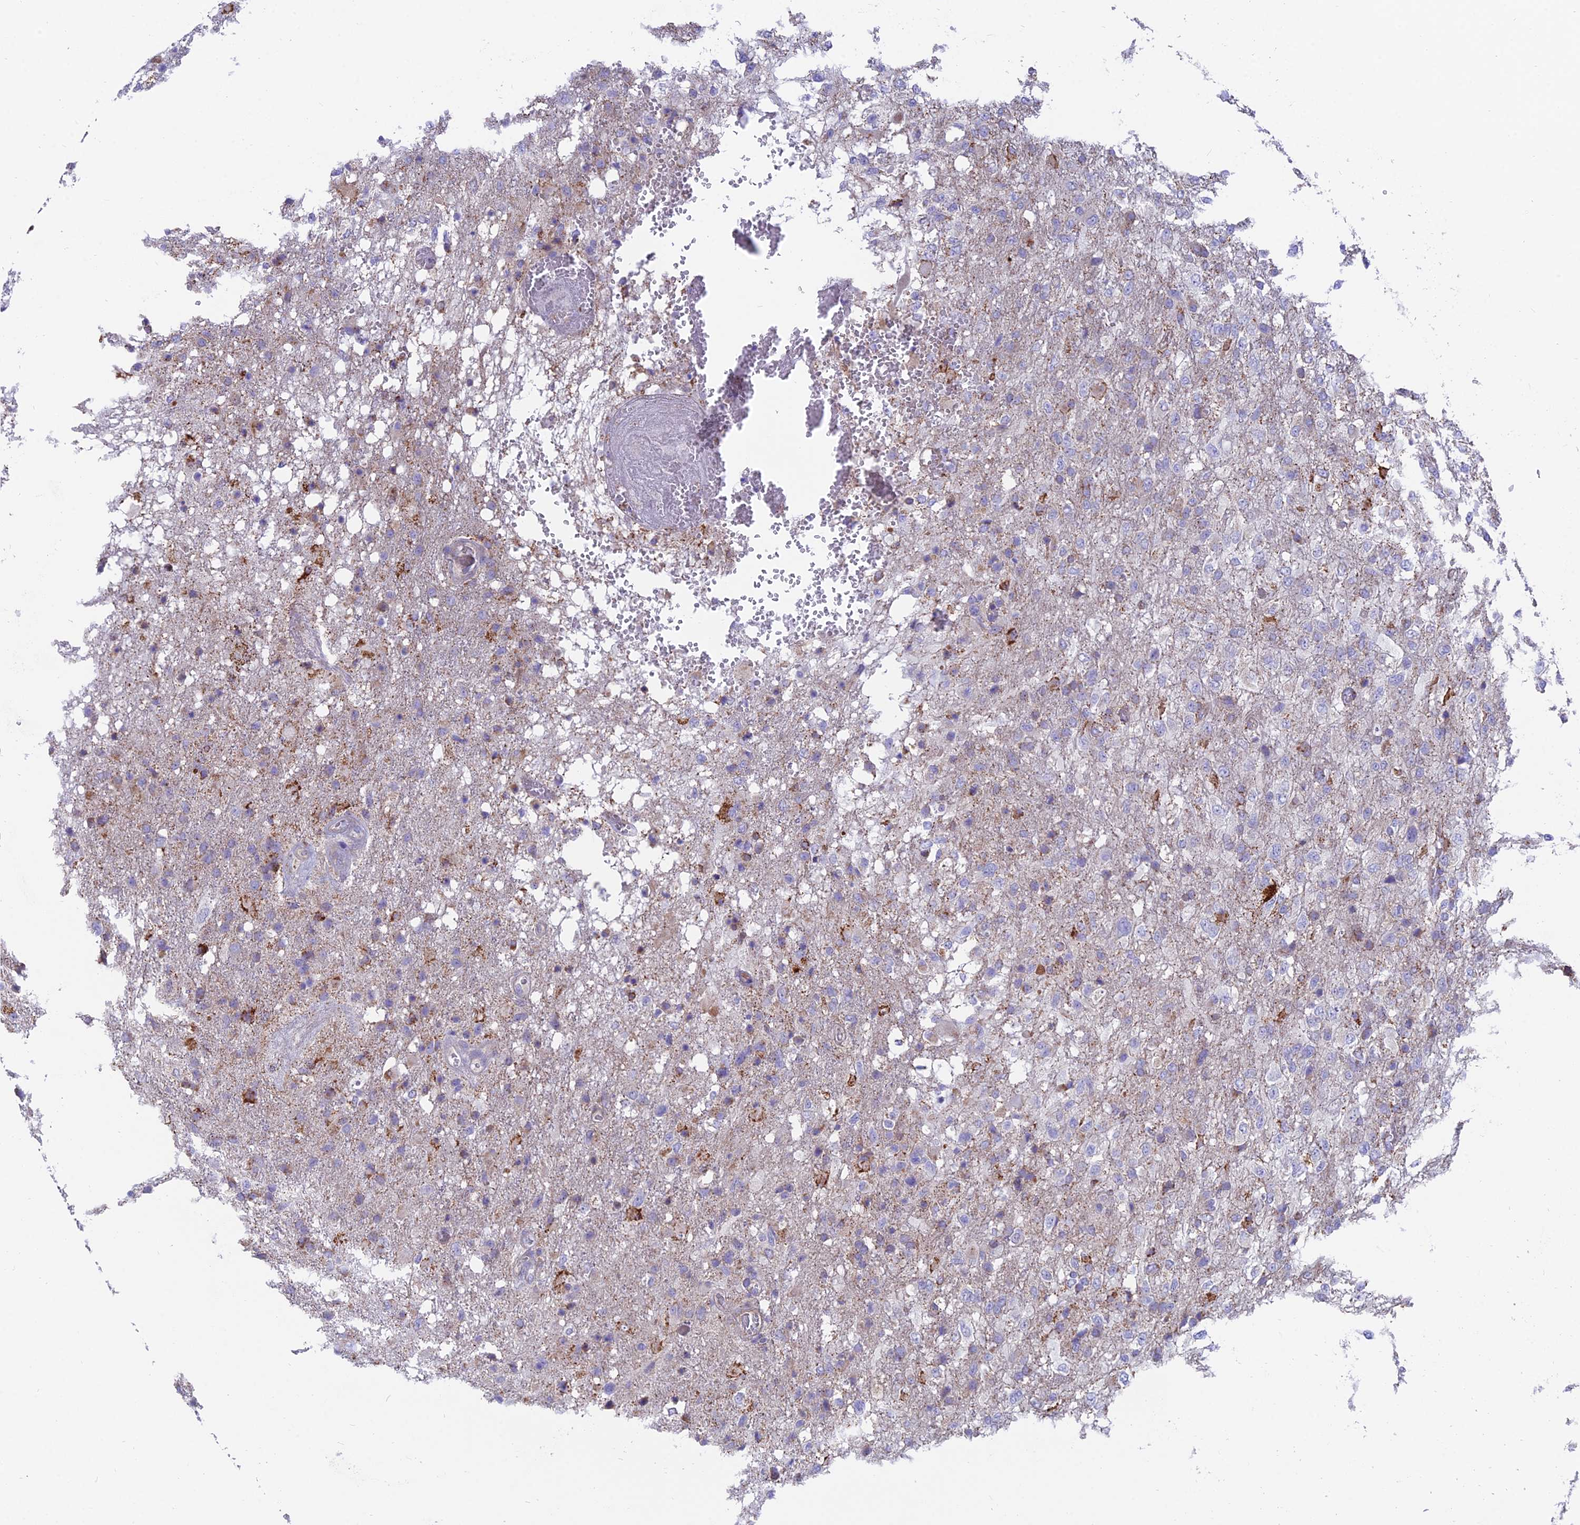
{"staining": {"intensity": "weak", "quantity": "<25%", "location": "cytoplasmic/membranous"}, "tissue": "glioma", "cell_type": "Tumor cells", "image_type": "cancer", "snomed": [{"axis": "morphology", "description": "Glioma, malignant, High grade"}, {"axis": "topography", "description": "Brain"}], "caption": "Immunohistochemistry image of neoplastic tissue: human malignant glioma (high-grade) stained with DAB demonstrates no significant protein positivity in tumor cells.", "gene": "TIGD6", "patient": {"sex": "female", "age": 74}}